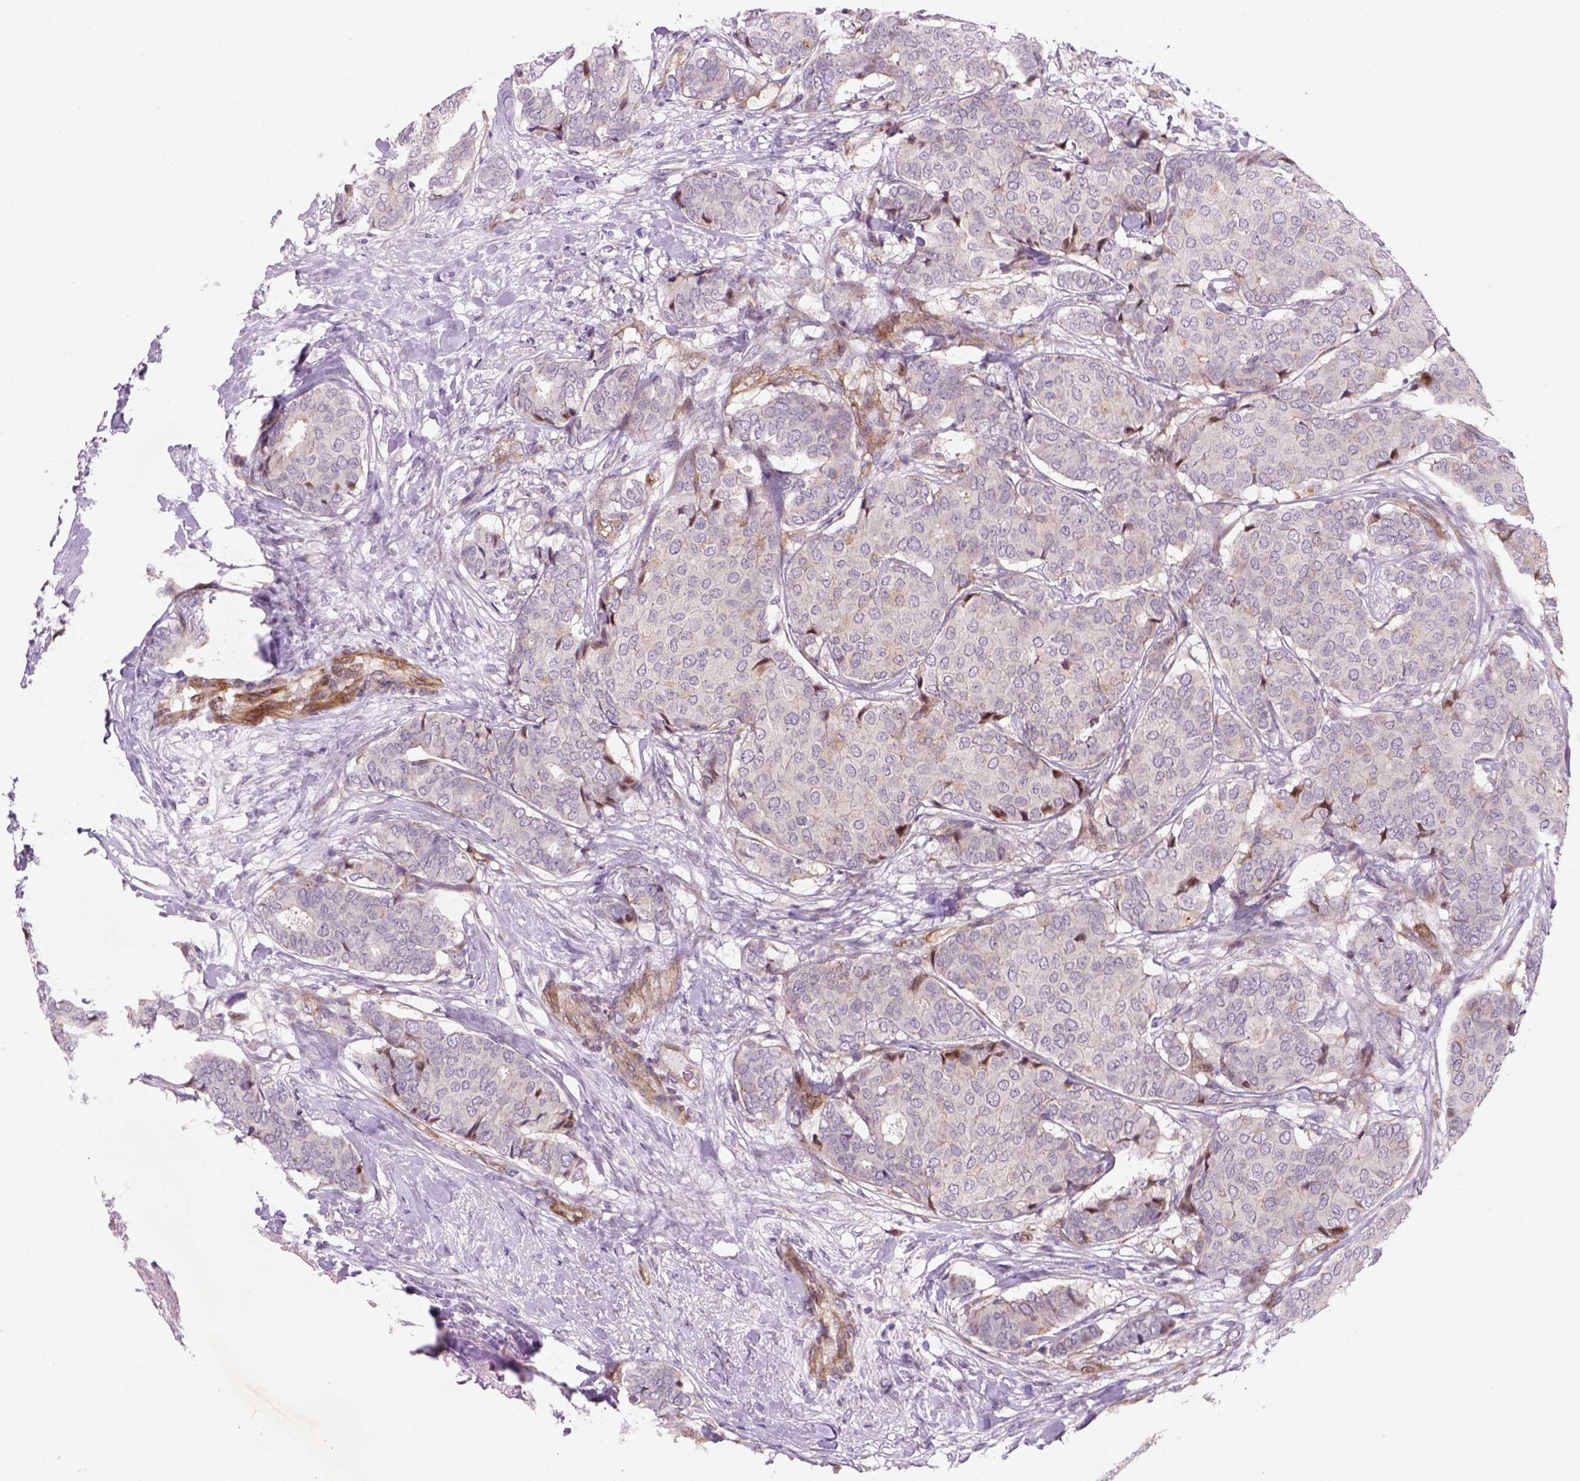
{"staining": {"intensity": "negative", "quantity": "none", "location": "none"}, "tissue": "breast cancer", "cell_type": "Tumor cells", "image_type": "cancer", "snomed": [{"axis": "morphology", "description": "Duct carcinoma"}, {"axis": "topography", "description": "Breast"}], "caption": "Immunohistochemical staining of invasive ductal carcinoma (breast) exhibits no significant positivity in tumor cells.", "gene": "VSTM5", "patient": {"sex": "female", "age": 75}}